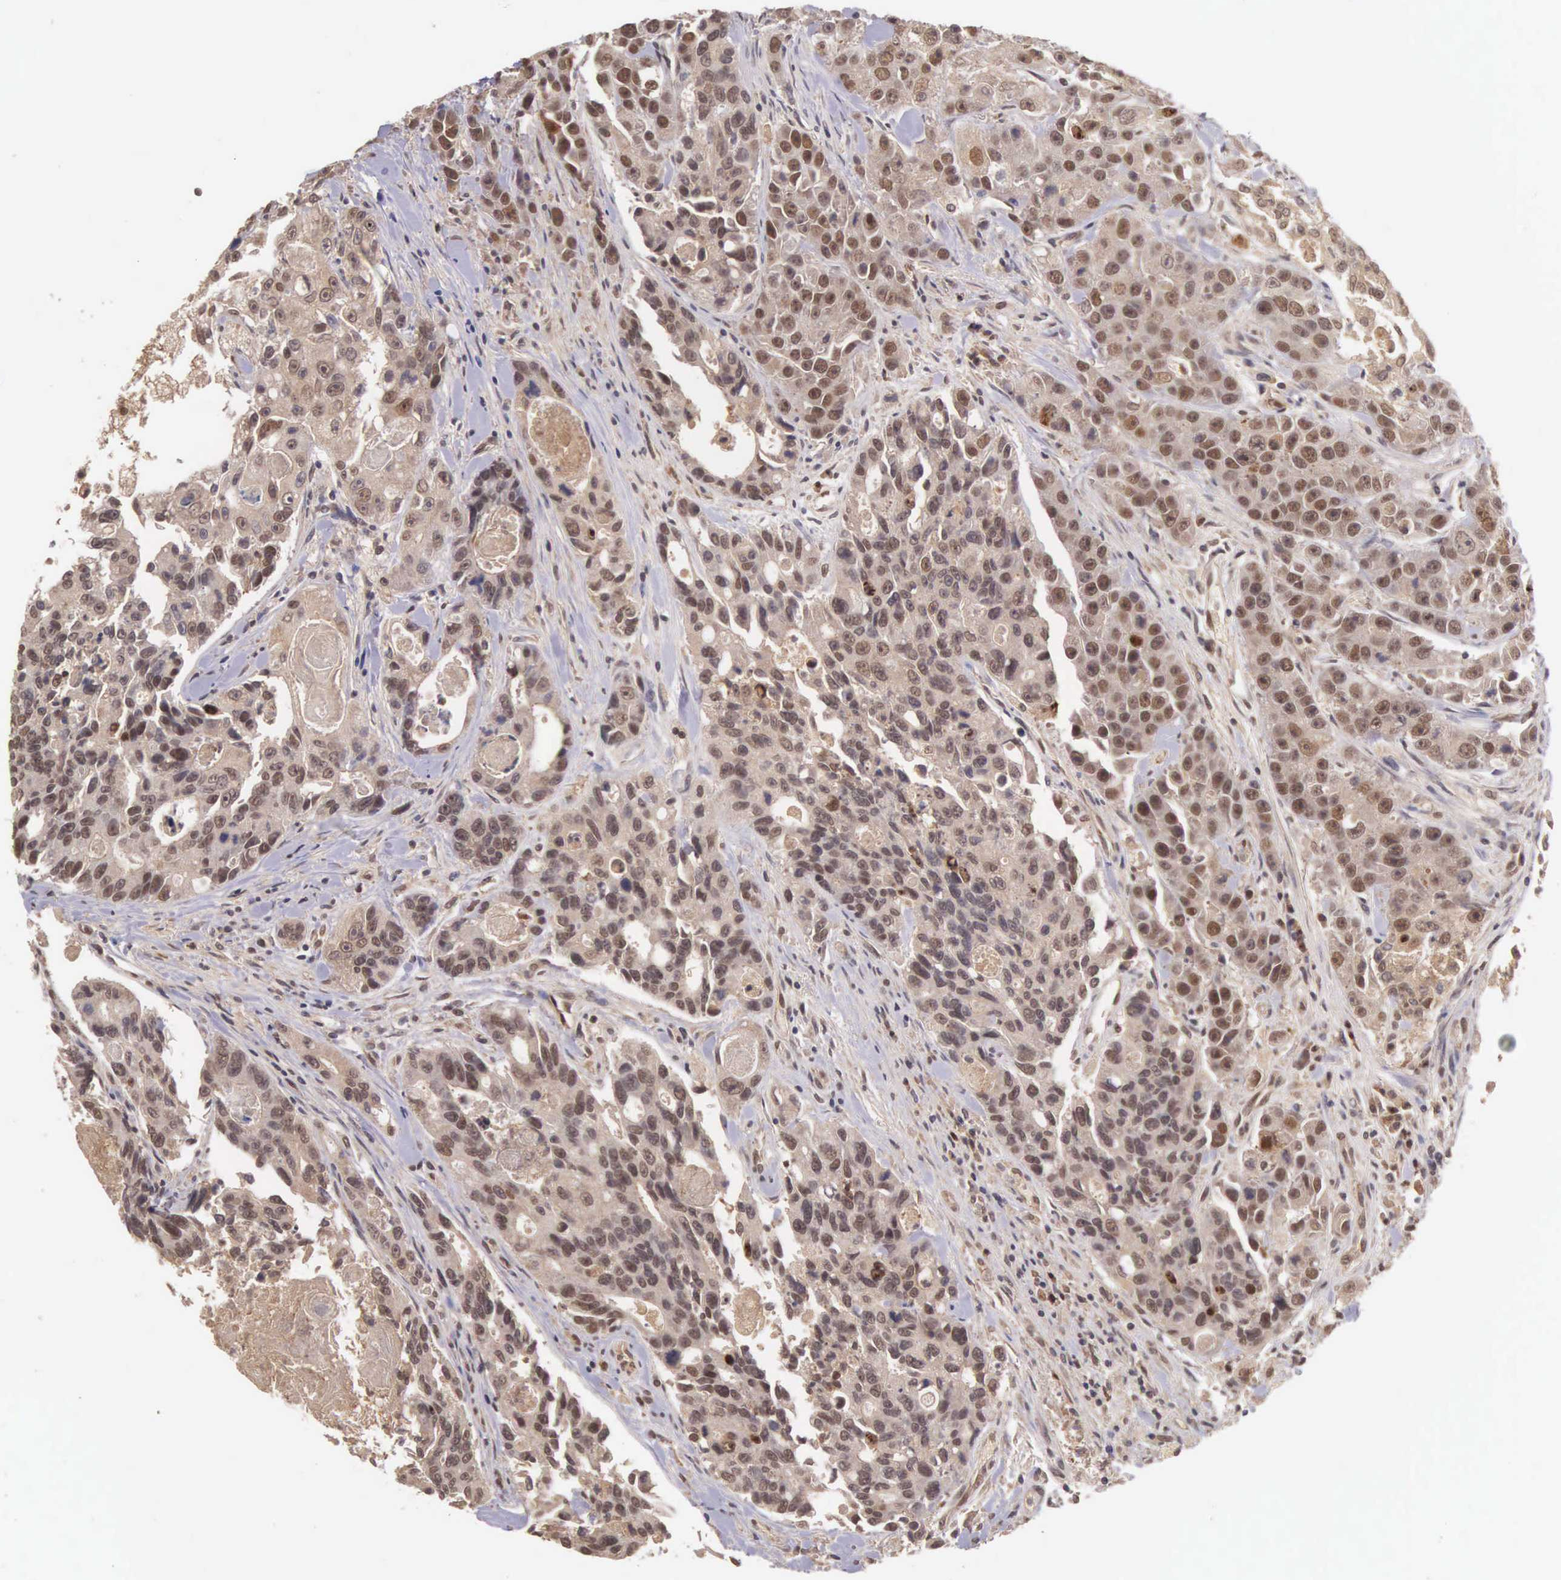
{"staining": {"intensity": "moderate", "quantity": ">75%", "location": "cytoplasmic/membranous"}, "tissue": "colorectal cancer", "cell_type": "Tumor cells", "image_type": "cancer", "snomed": [{"axis": "morphology", "description": "Adenocarcinoma, NOS"}, {"axis": "topography", "description": "Colon"}], "caption": "The histopathology image exhibits a brown stain indicating the presence of a protein in the cytoplasmic/membranous of tumor cells in colorectal cancer (adenocarcinoma). (DAB = brown stain, brightfield microscopy at high magnification).", "gene": "VASH1", "patient": {"sex": "female", "age": 86}}